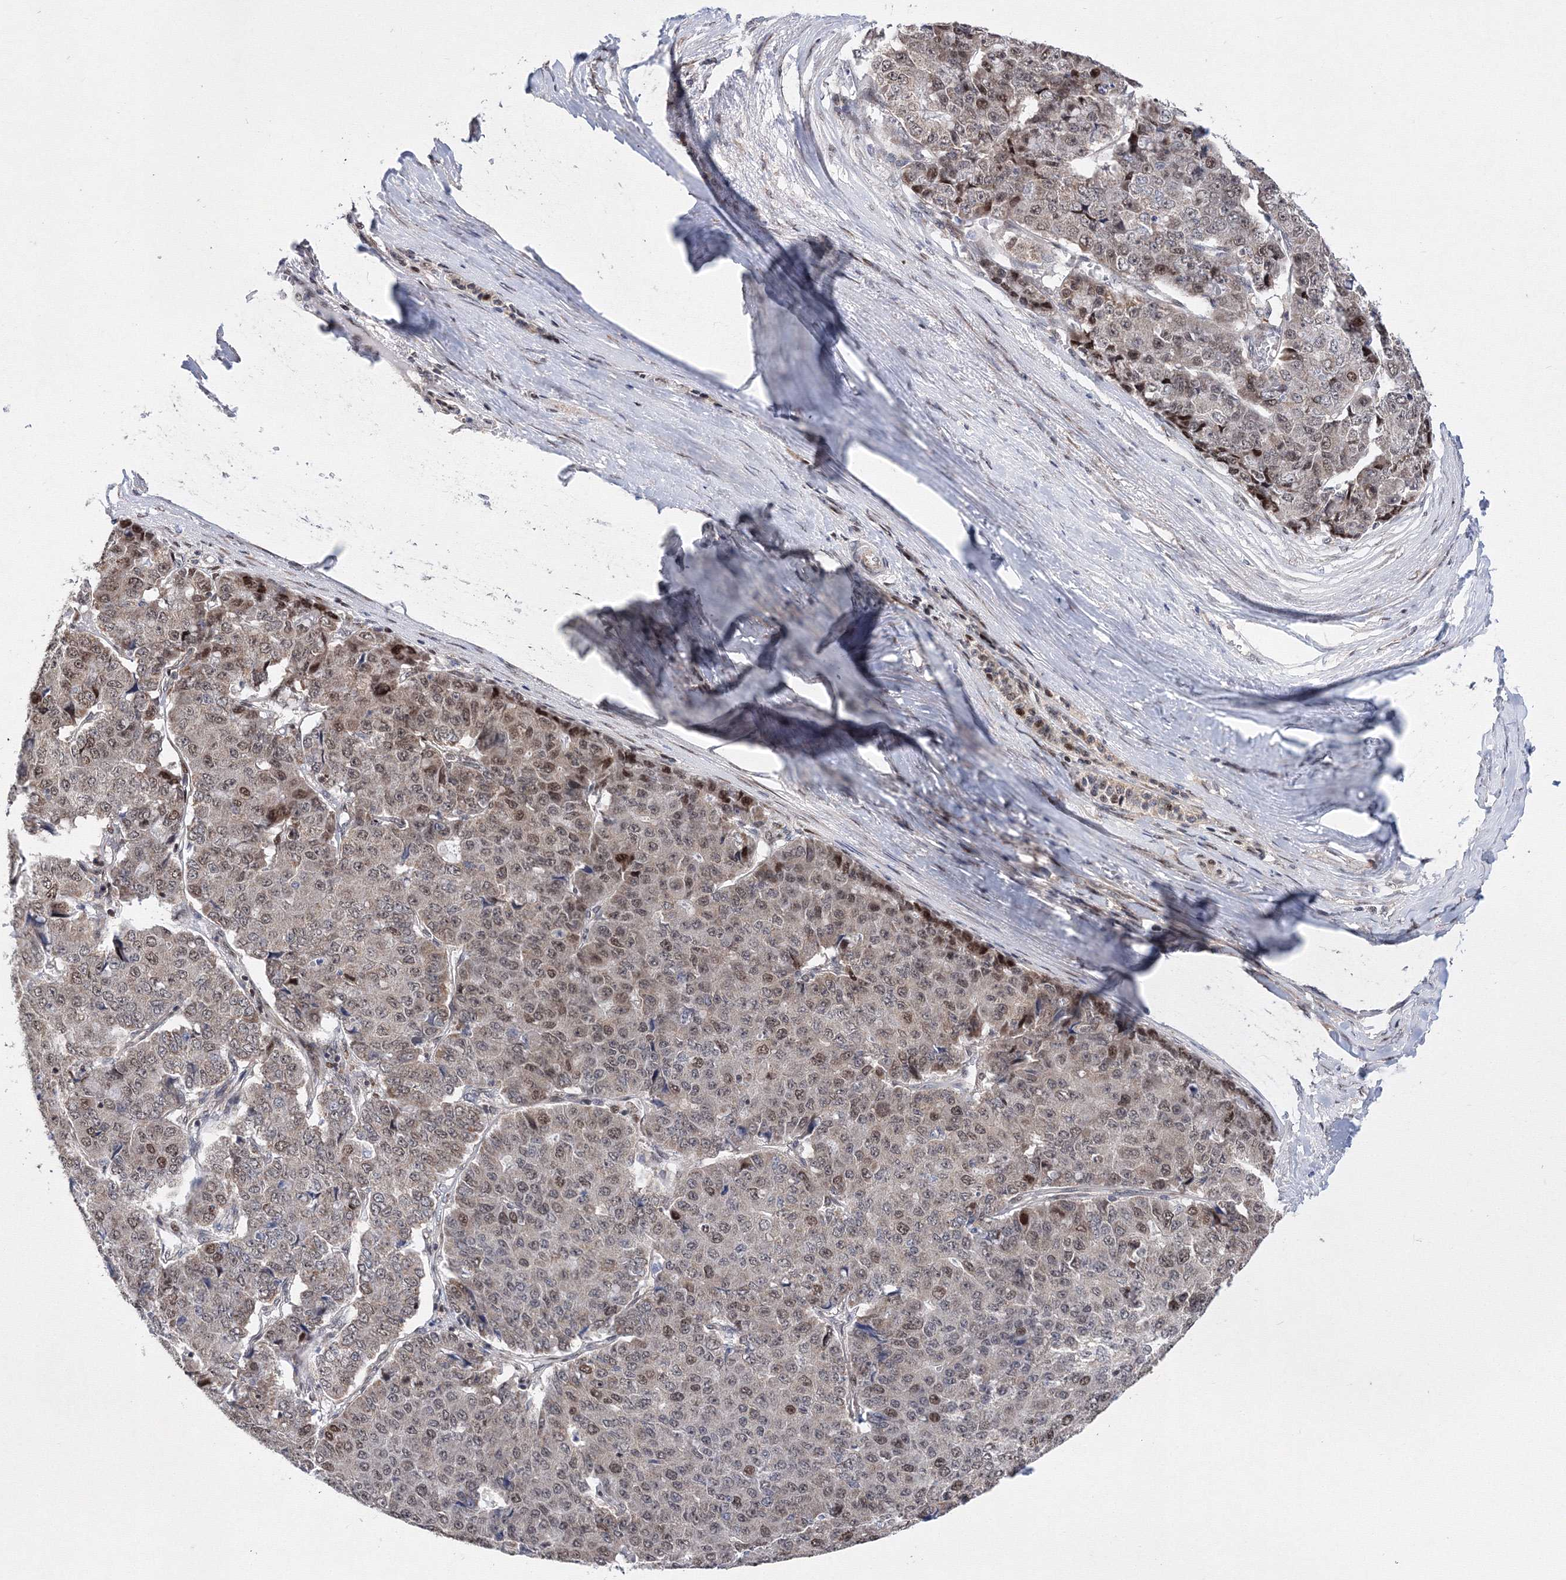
{"staining": {"intensity": "moderate", "quantity": "25%-75%", "location": "nuclear"}, "tissue": "pancreatic cancer", "cell_type": "Tumor cells", "image_type": "cancer", "snomed": [{"axis": "morphology", "description": "Adenocarcinoma, NOS"}, {"axis": "topography", "description": "Pancreas"}], "caption": "Approximately 25%-75% of tumor cells in pancreatic cancer demonstrate moderate nuclear protein staining as visualized by brown immunohistochemical staining.", "gene": "GPN1", "patient": {"sex": "male", "age": 50}}